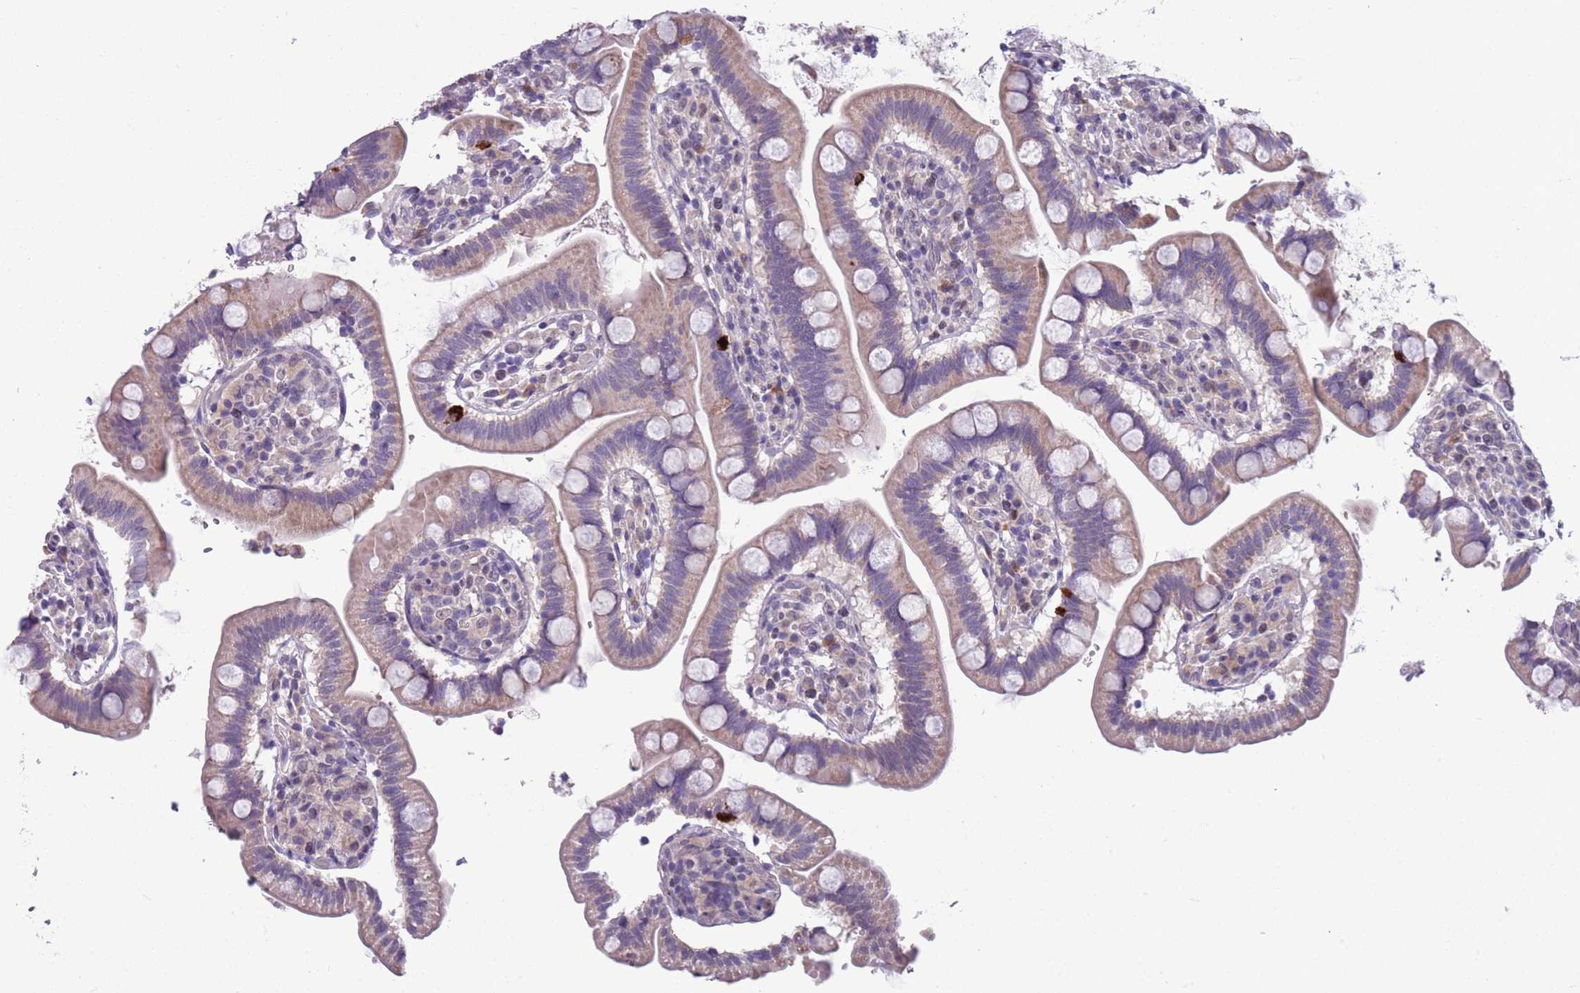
{"staining": {"intensity": "weak", "quantity": "25%-75%", "location": "cytoplasmic/membranous"}, "tissue": "small intestine", "cell_type": "Glandular cells", "image_type": "normal", "snomed": [{"axis": "morphology", "description": "Normal tissue, NOS"}, {"axis": "topography", "description": "Small intestine"}], "caption": "Weak cytoplasmic/membranous positivity is identified in about 25%-75% of glandular cells in benign small intestine. Immunohistochemistry stains the protein of interest in brown and the nuclei are stained blue.", "gene": "ADCY7", "patient": {"sex": "female", "age": 64}}